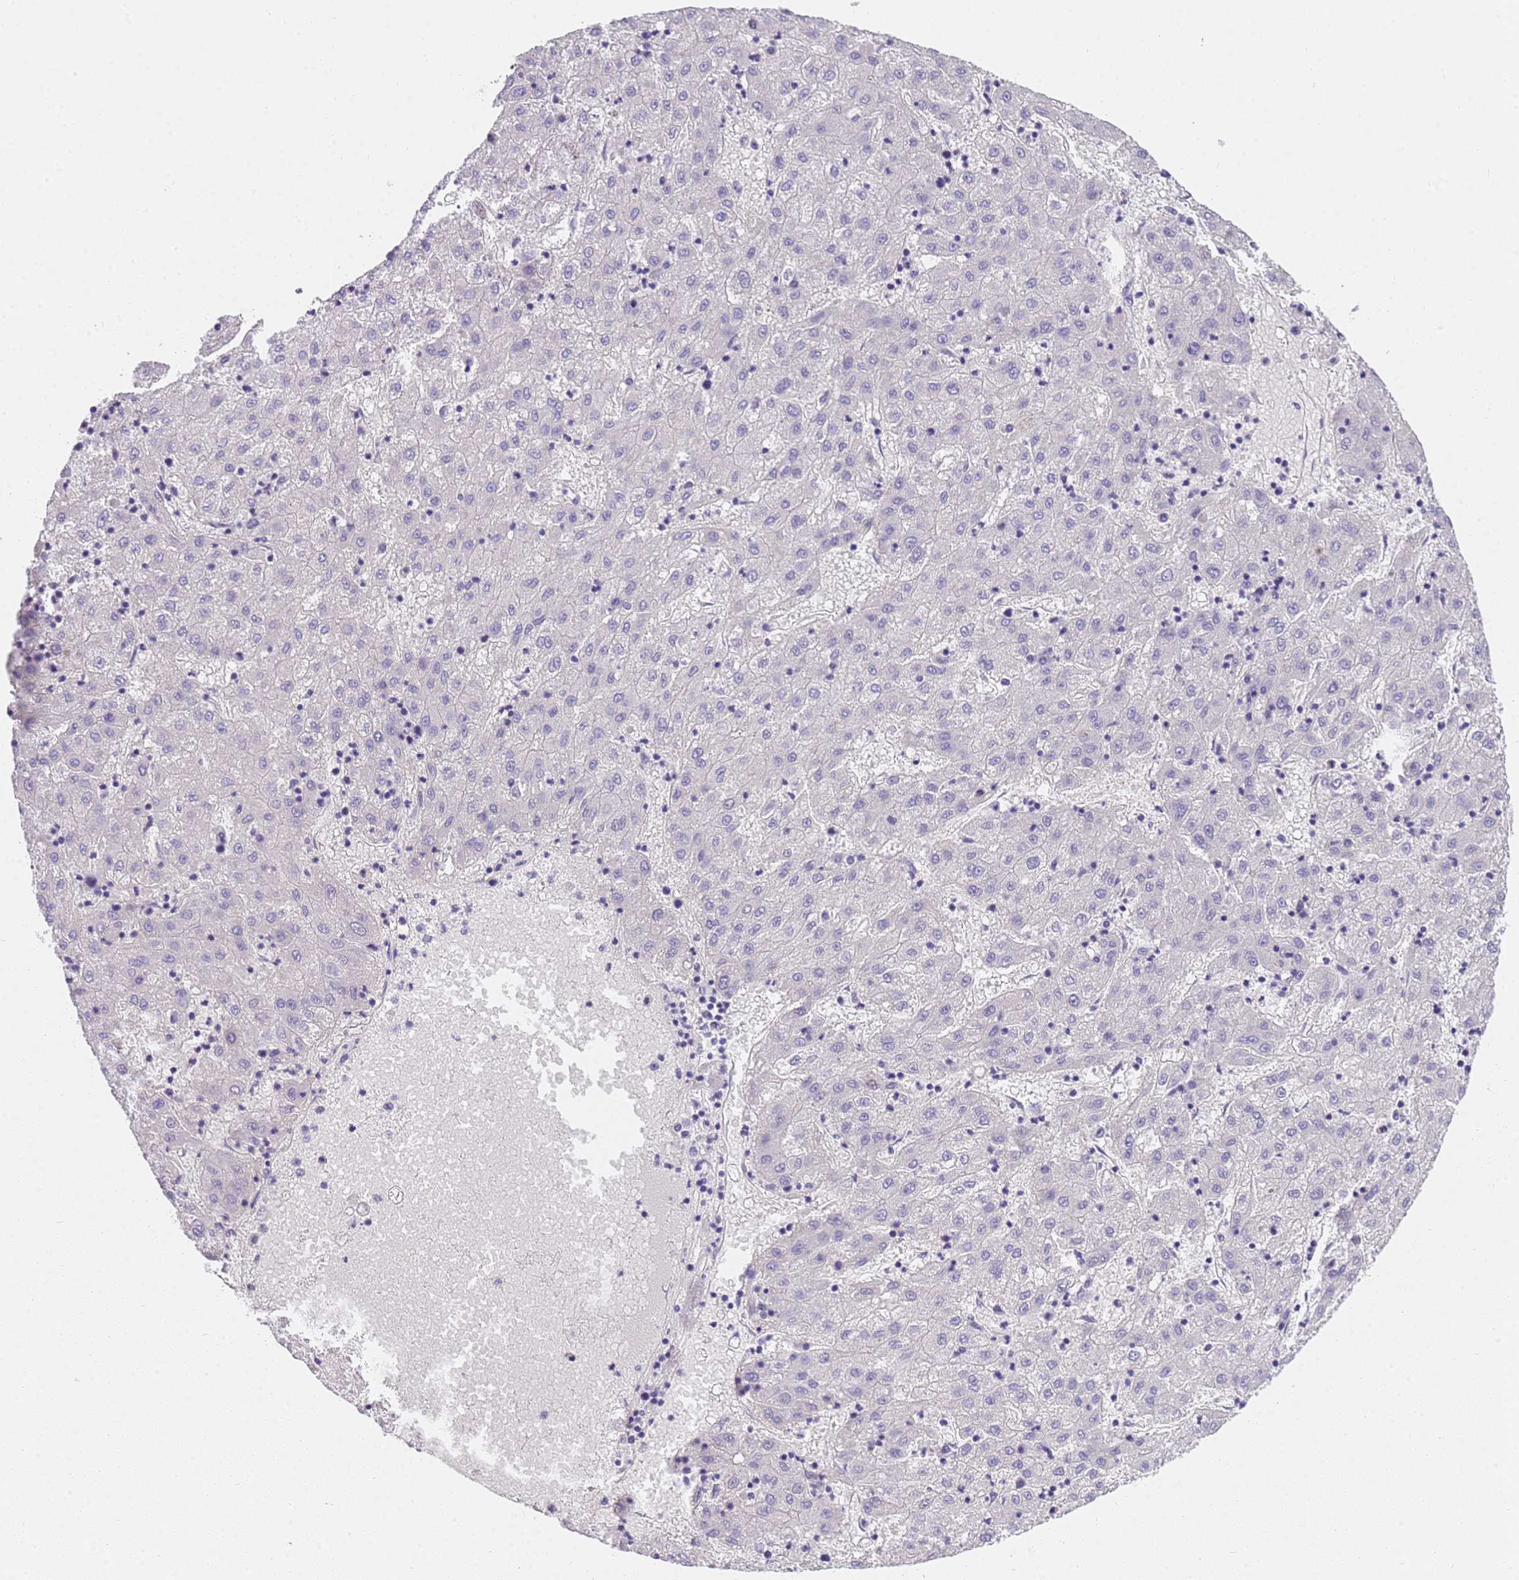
{"staining": {"intensity": "negative", "quantity": "none", "location": "none"}, "tissue": "liver cancer", "cell_type": "Tumor cells", "image_type": "cancer", "snomed": [{"axis": "morphology", "description": "Carcinoma, Hepatocellular, NOS"}, {"axis": "topography", "description": "Liver"}], "caption": "This is a micrograph of immunohistochemistry (IHC) staining of liver cancer, which shows no positivity in tumor cells.", "gene": "MVB12A", "patient": {"sex": "male", "age": 72}}